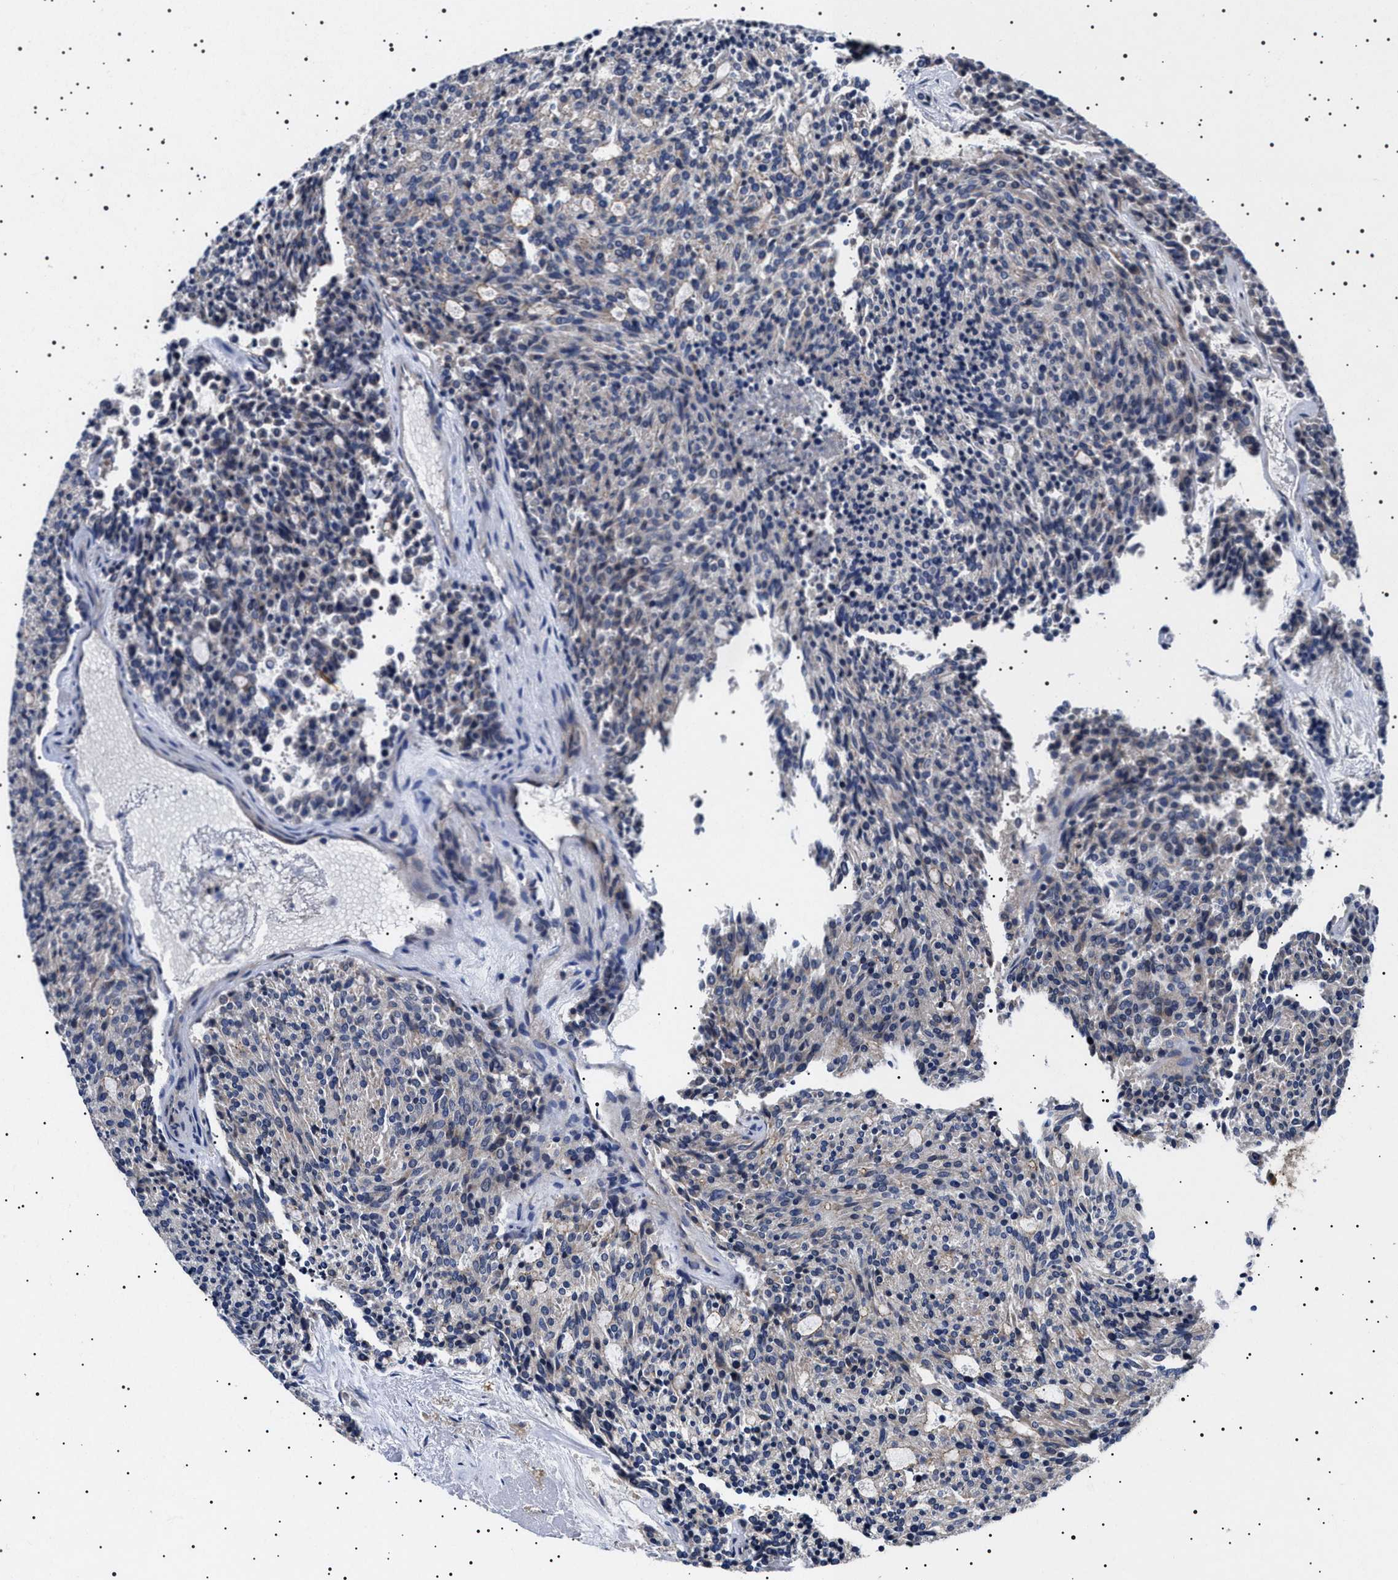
{"staining": {"intensity": "negative", "quantity": "none", "location": "none"}, "tissue": "carcinoid", "cell_type": "Tumor cells", "image_type": "cancer", "snomed": [{"axis": "morphology", "description": "Carcinoid, malignant, NOS"}, {"axis": "topography", "description": "Pancreas"}], "caption": "Immunohistochemistry (IHC) of carcinoid demonstrates no expression in tumor cells.", "gene": "SLC4A7", "patient": {"sex": "female", "age": 54}}